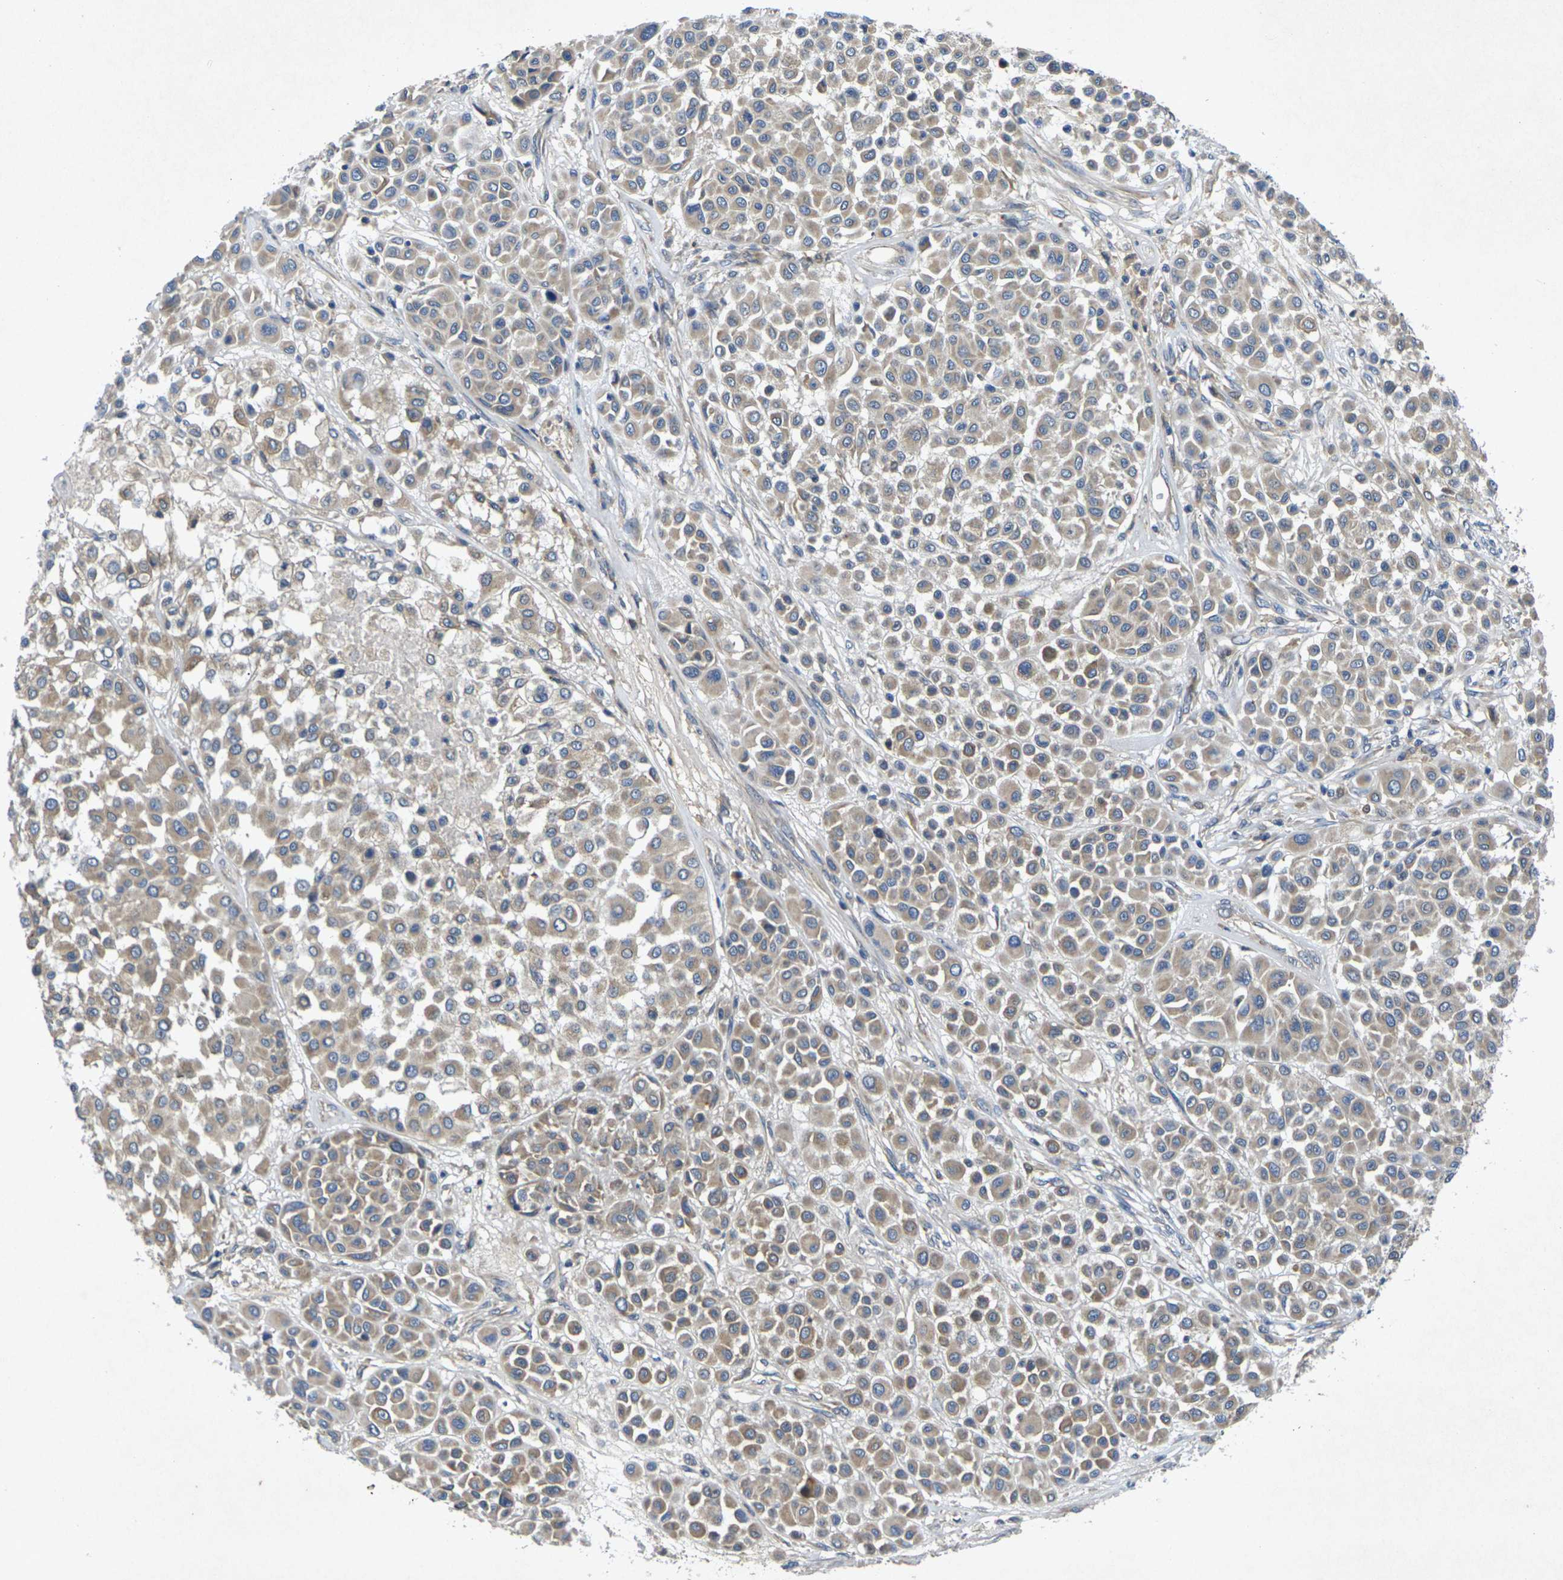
{"staining": {"intensity": "weak", "quantity": ">75%", "location": "cytoplasmic/membranous"}, "tissue": "melanoma", "cell_type": "Tumor cells", "image_type": "cancer", "snomed": [{"axis": "morphology", "description": "Malignant melanoma, Metastatic site"}, {"axis": "topography", "description": "Soft tissue"}], "caption": "A high-resolution histopathology image shows IHC staining of melanoma, which shows weak cytoplasmic/membranous expression in about >75% of tumor cells.", "gene": "KIF1B", "patient": {"sex": "male", "age": 41}}